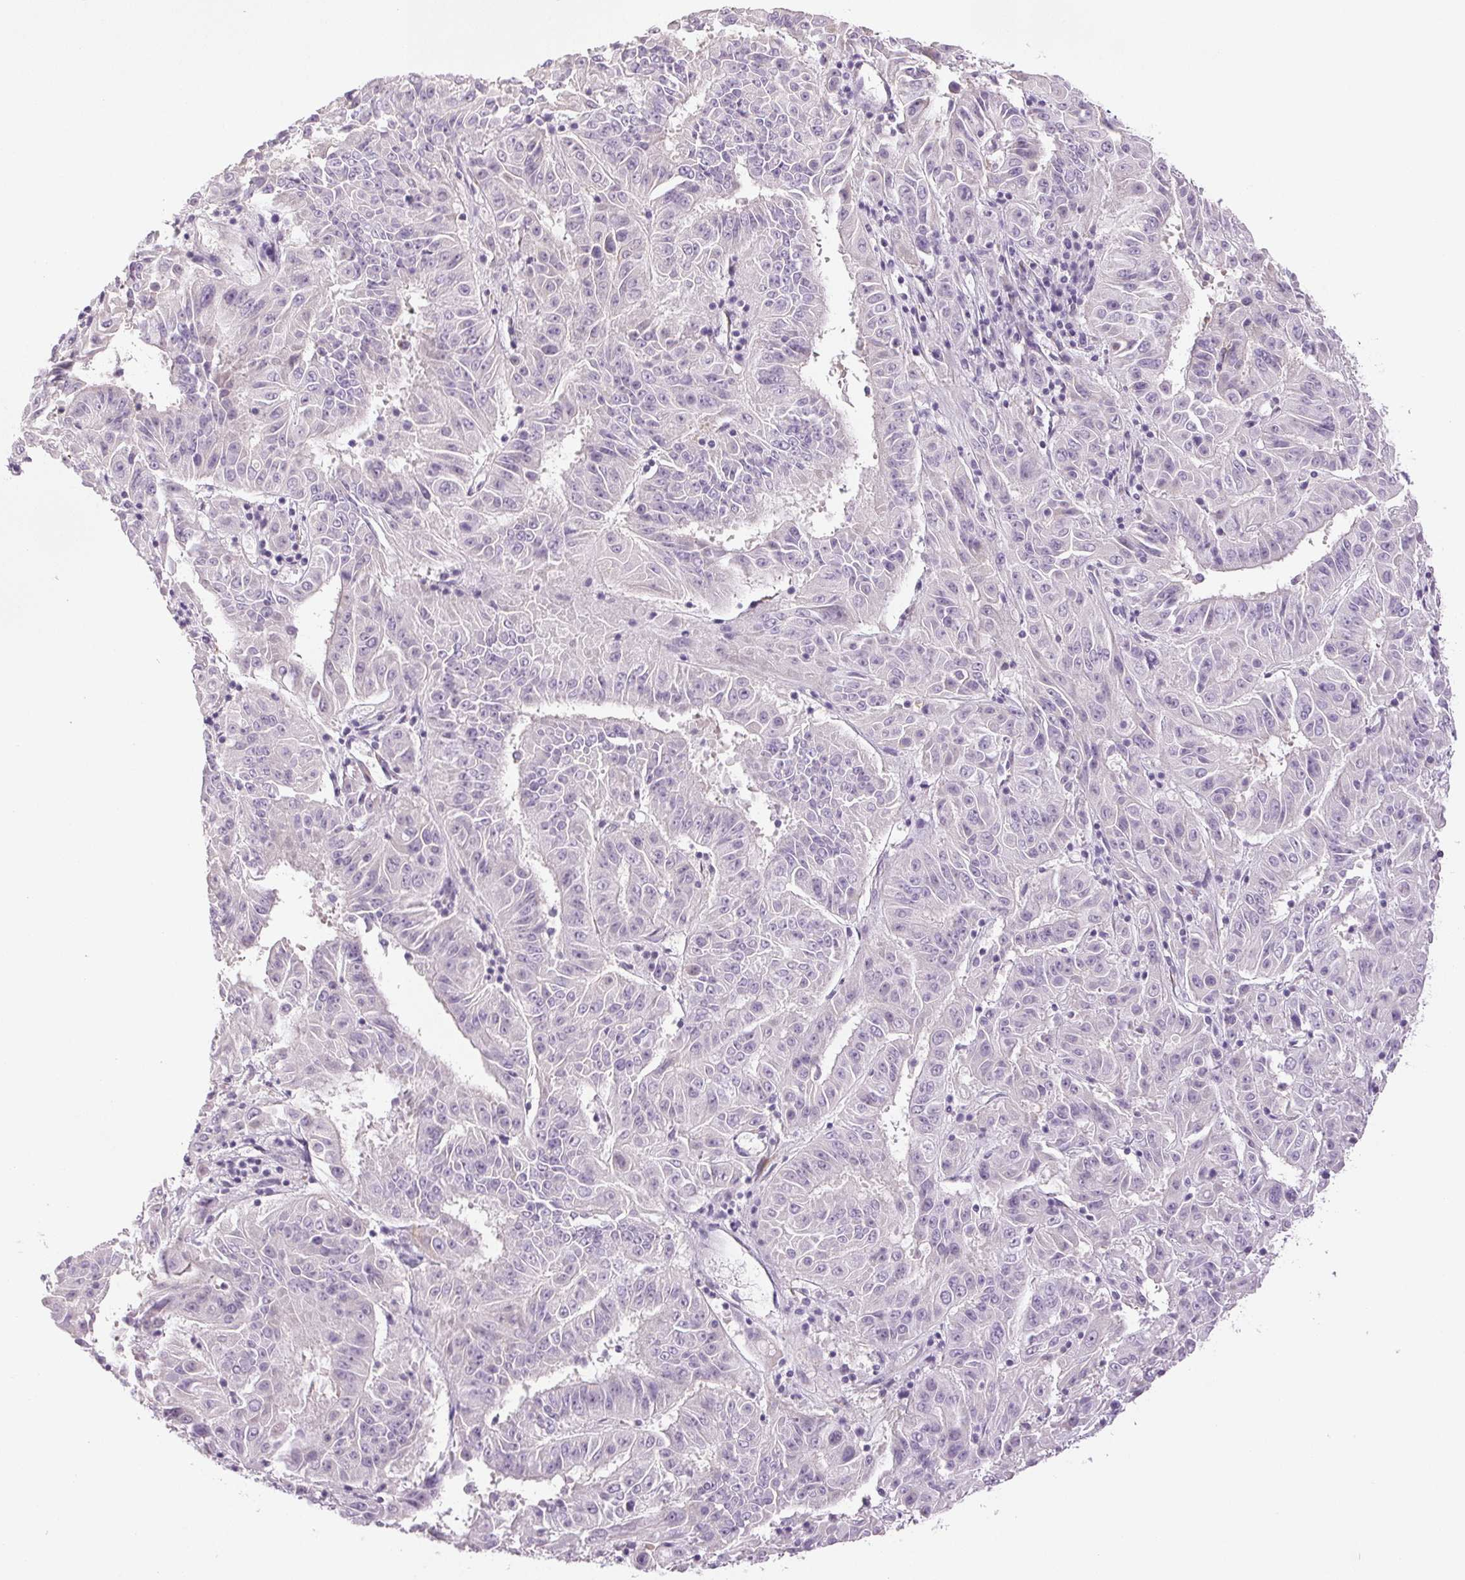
{"staining": {"intensity": "negative", "quantity": "none", "location": "none"}, "tissue": "pancreatic cancer", "cell_type": "Tumor cells", "image_type": "cancer", "snomed": [{"axis": "morphology", "description": "Adenocarcinoma, NOS"}, {"axis": "topography", "description": "Pancreas"}], "caption": "High power microscopy micrograph of an immunohistochemistry photomicrograph of pancreatic cancer (adenocarcinoma), revealing no significant expression in tumor cells. The staining was performed using DAB to visualize the protein expression in brown, while the nuclei were stained in blue with hematoxylin (Magnification: 20x).", "gene": "DNAJC6", "patient": {"sex": "male", "age": 63}}